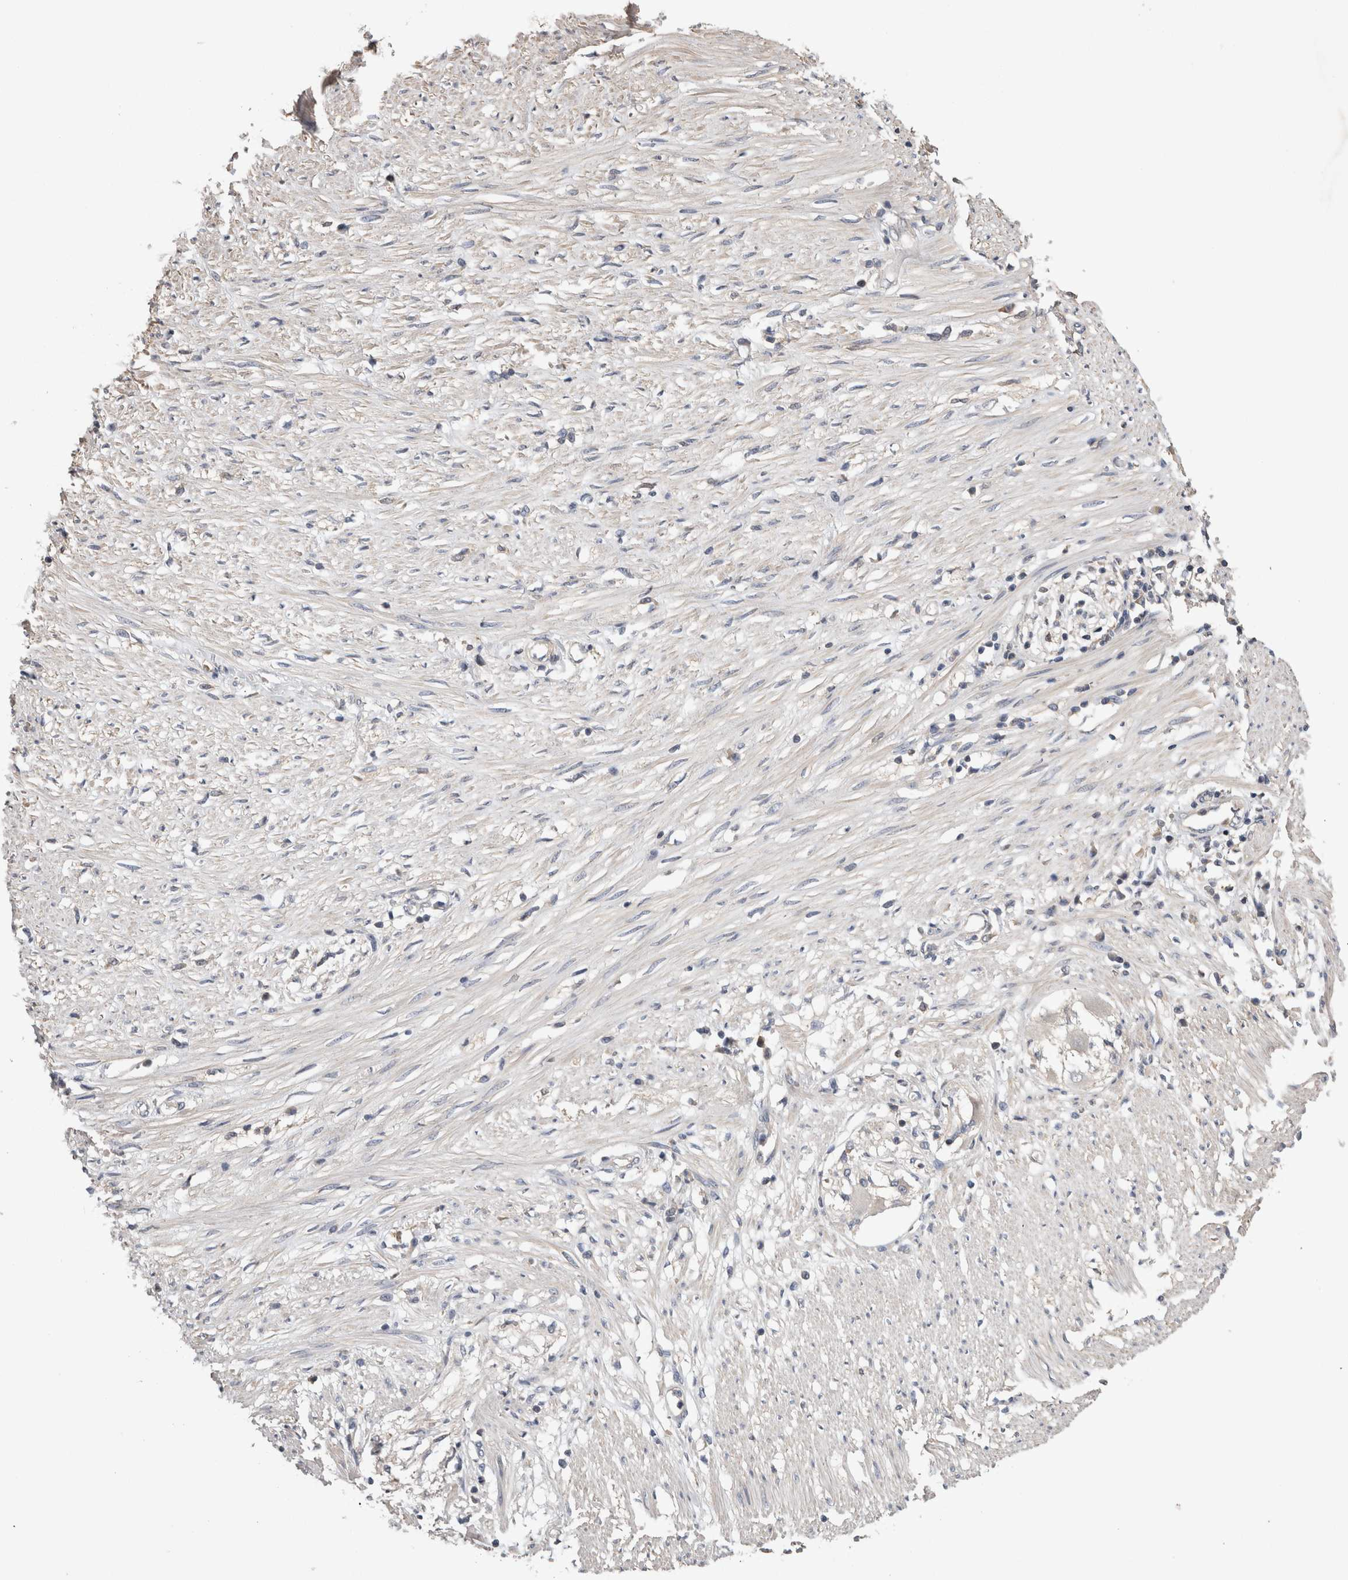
{"staining": {"intensity": "negative", "quantity": "none", "location": "none"}, "tissue": "soft tissue", "cell_type": "Fibroblasts", "image_type": "normal", "snomed": [{"axis": "morphology", "description": "Normal tissue, NOS"}, {"axis": "morphology", "description": "Adenocarcinoma, NOS"}, {"axis": "topography", "description": "Colon"}, {"axis": "topography", "description": "Peripheral nerve tissue"}], "caption": "Immunohistochemistry (IHC) photomicrograph of unremarkable human soft tissue stained for a protein (brown), which demonstrates no staining in fibroblasts.", "gene": "OTOR", "patient": {"sex": "male", "age": 14}}